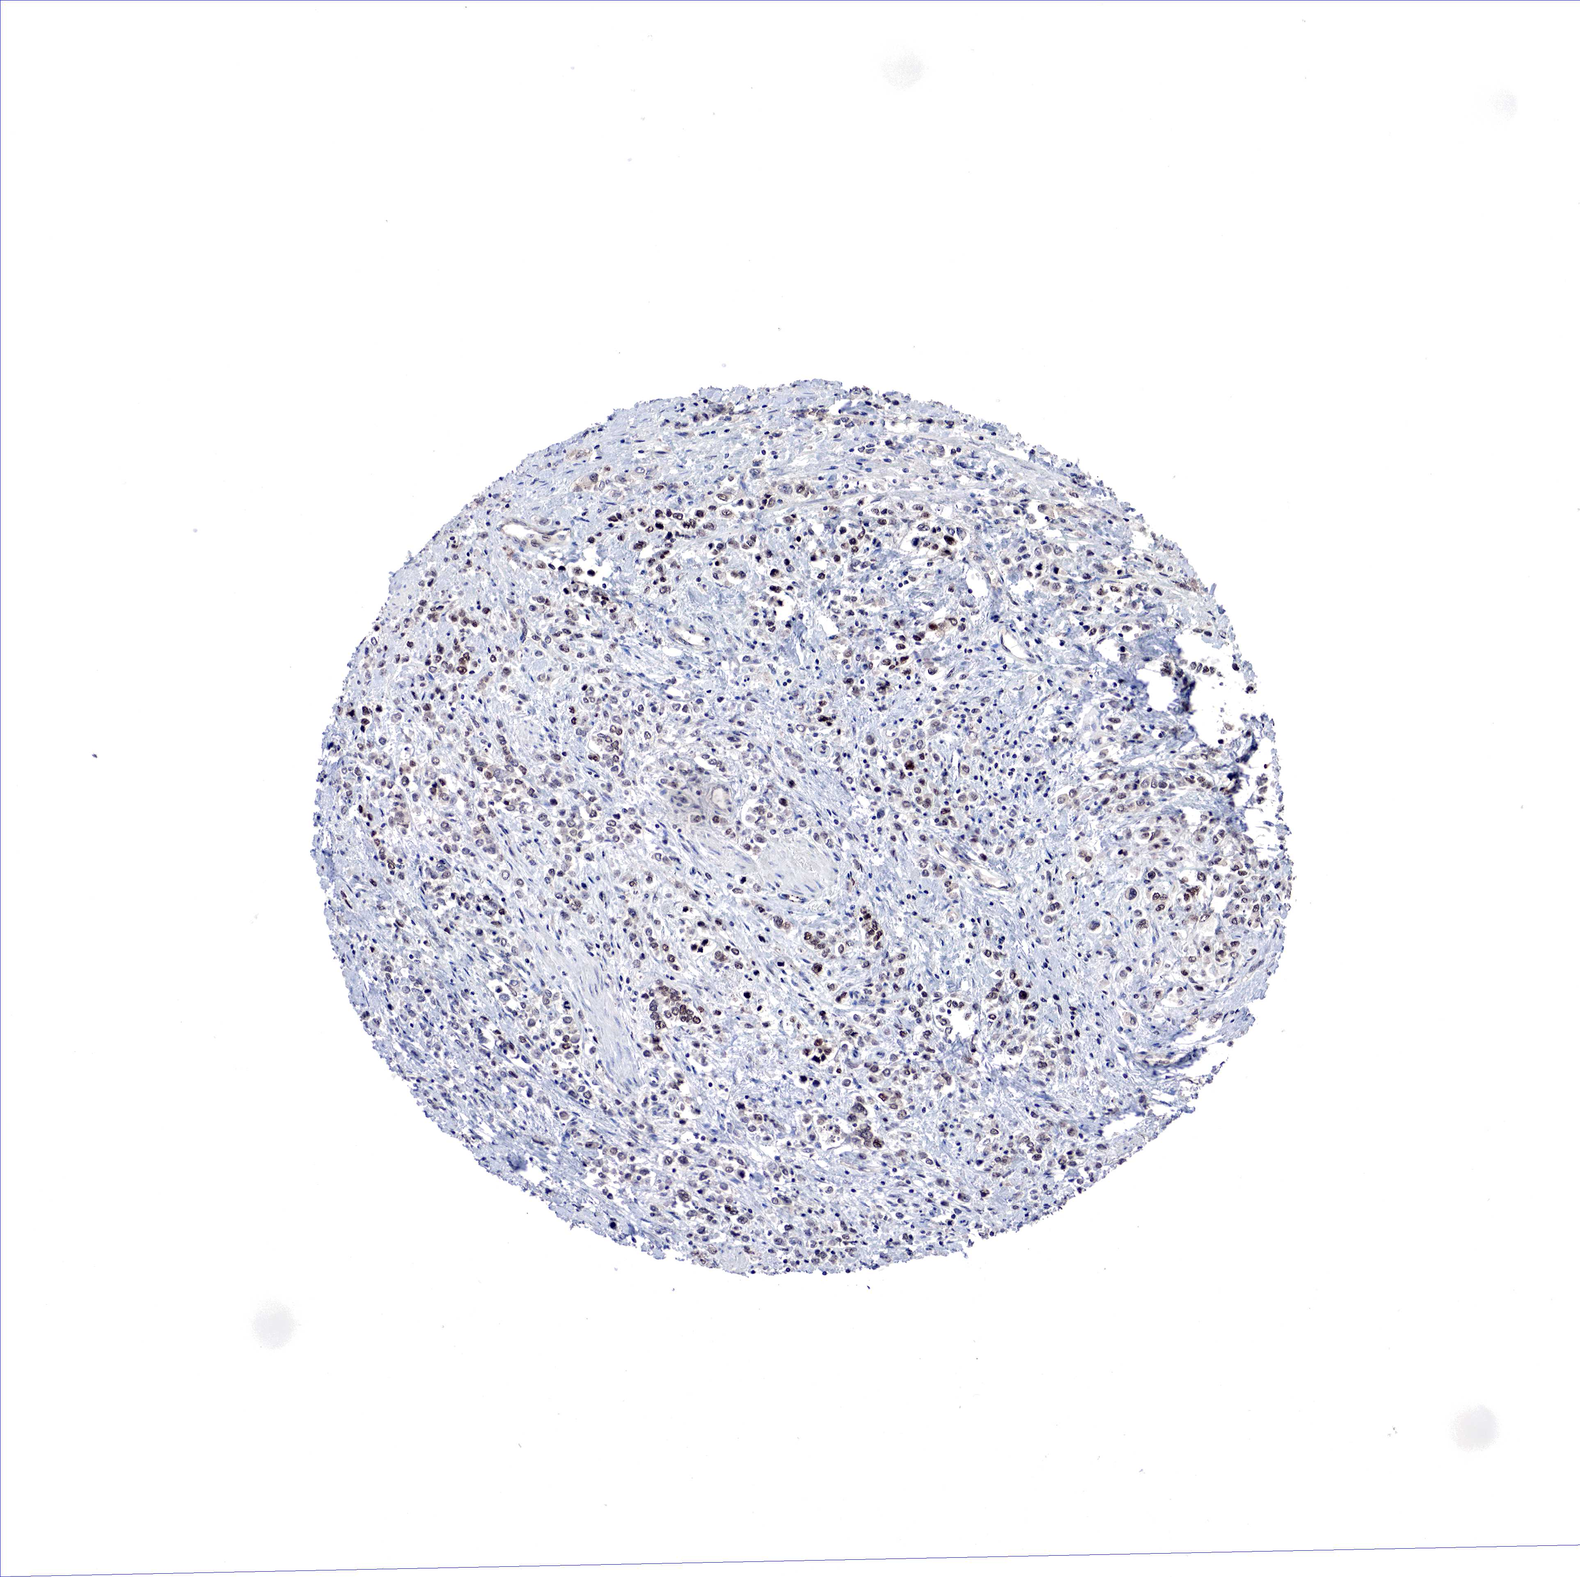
{"staining": {"intensity": "weak", "quantity": "25%-75%", "location": "cytoplasmic/membranous,nuclear"}, "tissue": "stomach cancer", "cell_type": "Tumor cells", "image_type": "cancer", "snomed": [{"axis": "morphology", "description": "Adenocarcinoma, NOS"}, {"axis": "topography", "description": "Stomach, upper"}], "caption": "Weak cytoplasmic/membranous and nuclear expression is identified in about 25%-75% of tumor cells in stomach cancer.", "gene": "DACH2", "patient": {"sex": "male", "age": 76}}